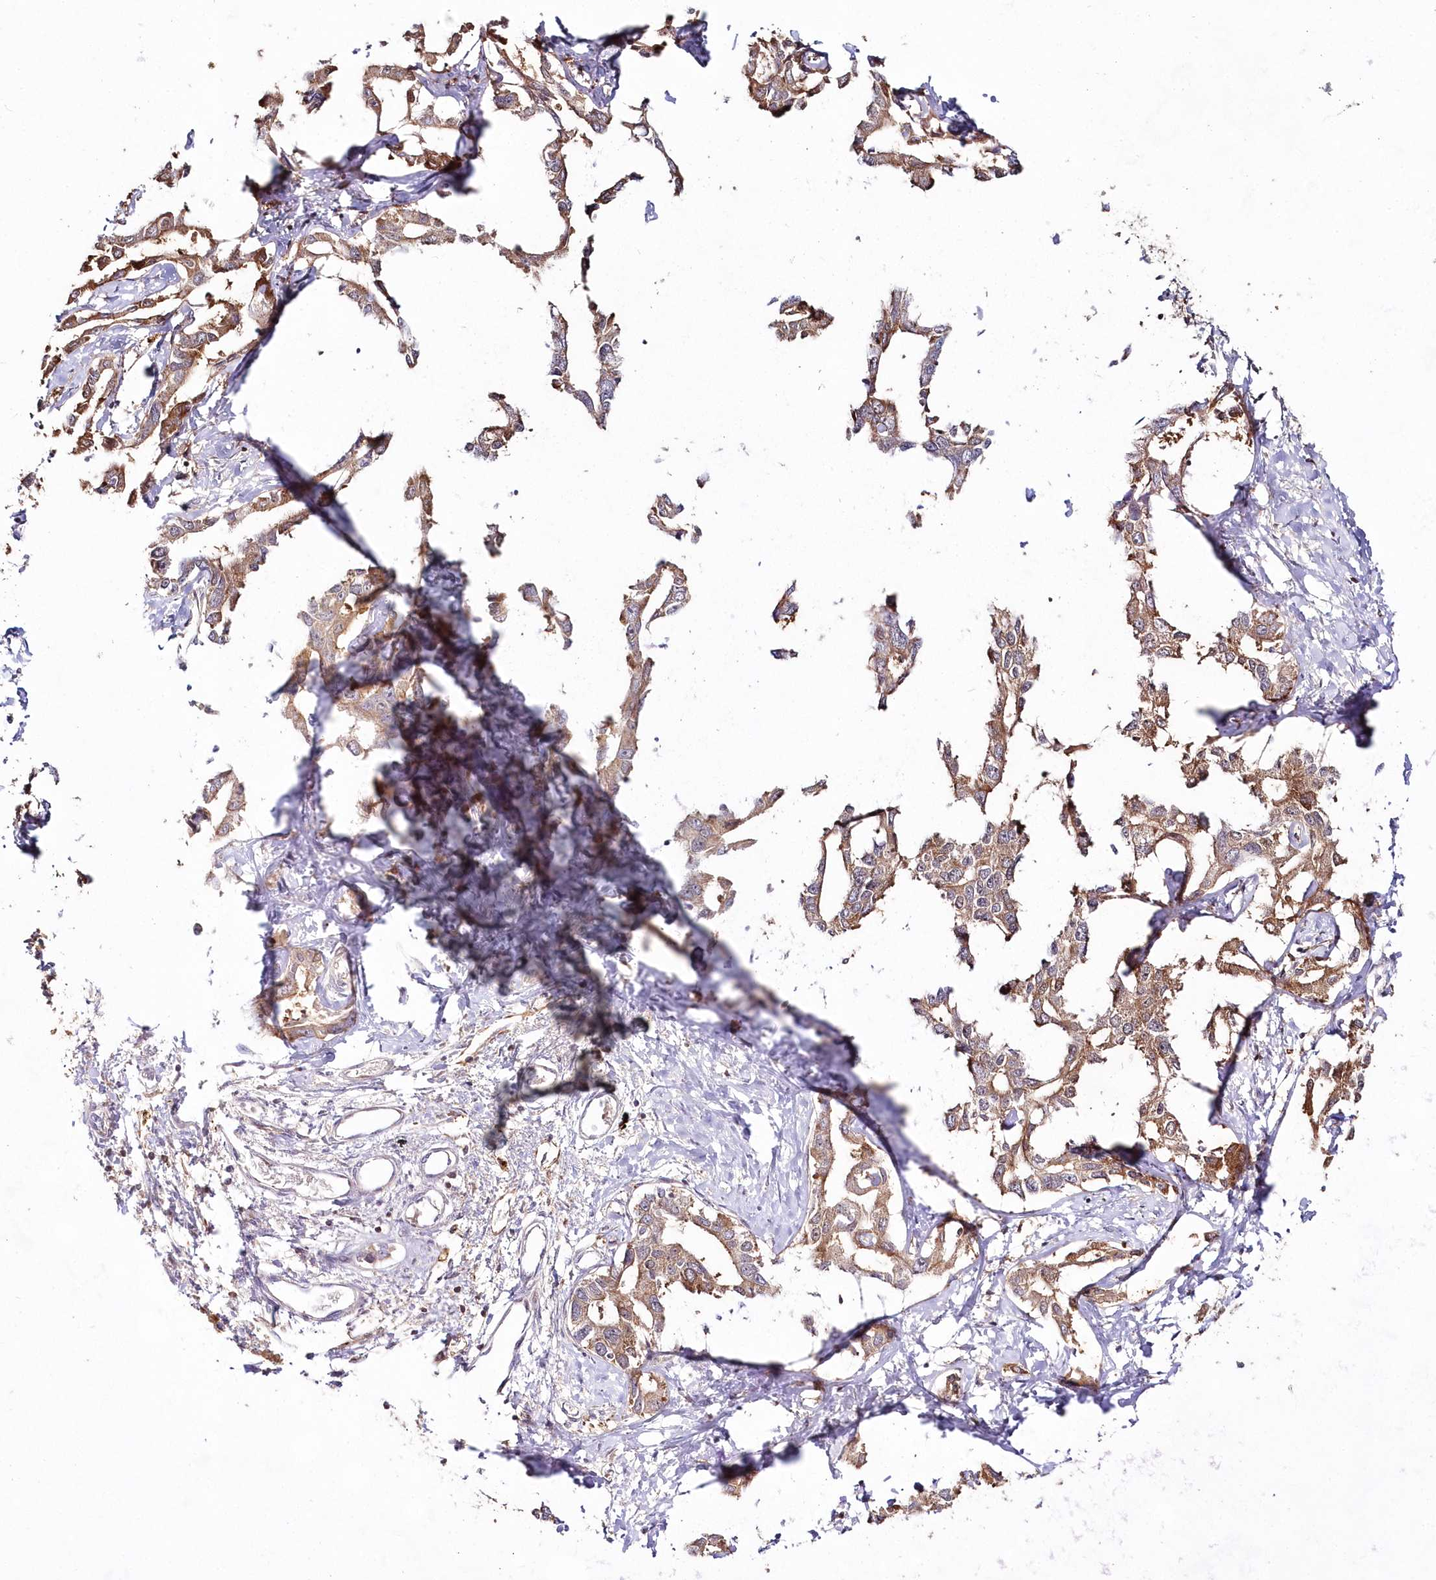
{"staining": {"intensity": "moderate", "quantity": ">75%", "location": "cytoplasmic/membranous"}, "tissue": "liver cancer", "cell_type": "Tumor cells", "image_type": "cancer", "snomed": [{"axis": "morphology", "description": "Cholangiocarcinoma"}, {"axis": "topography", "description": "Liver"}], "caption": "This is an image of immunohistochemistry staining of liver cholangiocarcinoma, which shows moderate positivity in the cytoplasmic/membranous of tumor cells.", "gene": "IMPA1", "patient": {"sex": "male", "age": 59}}